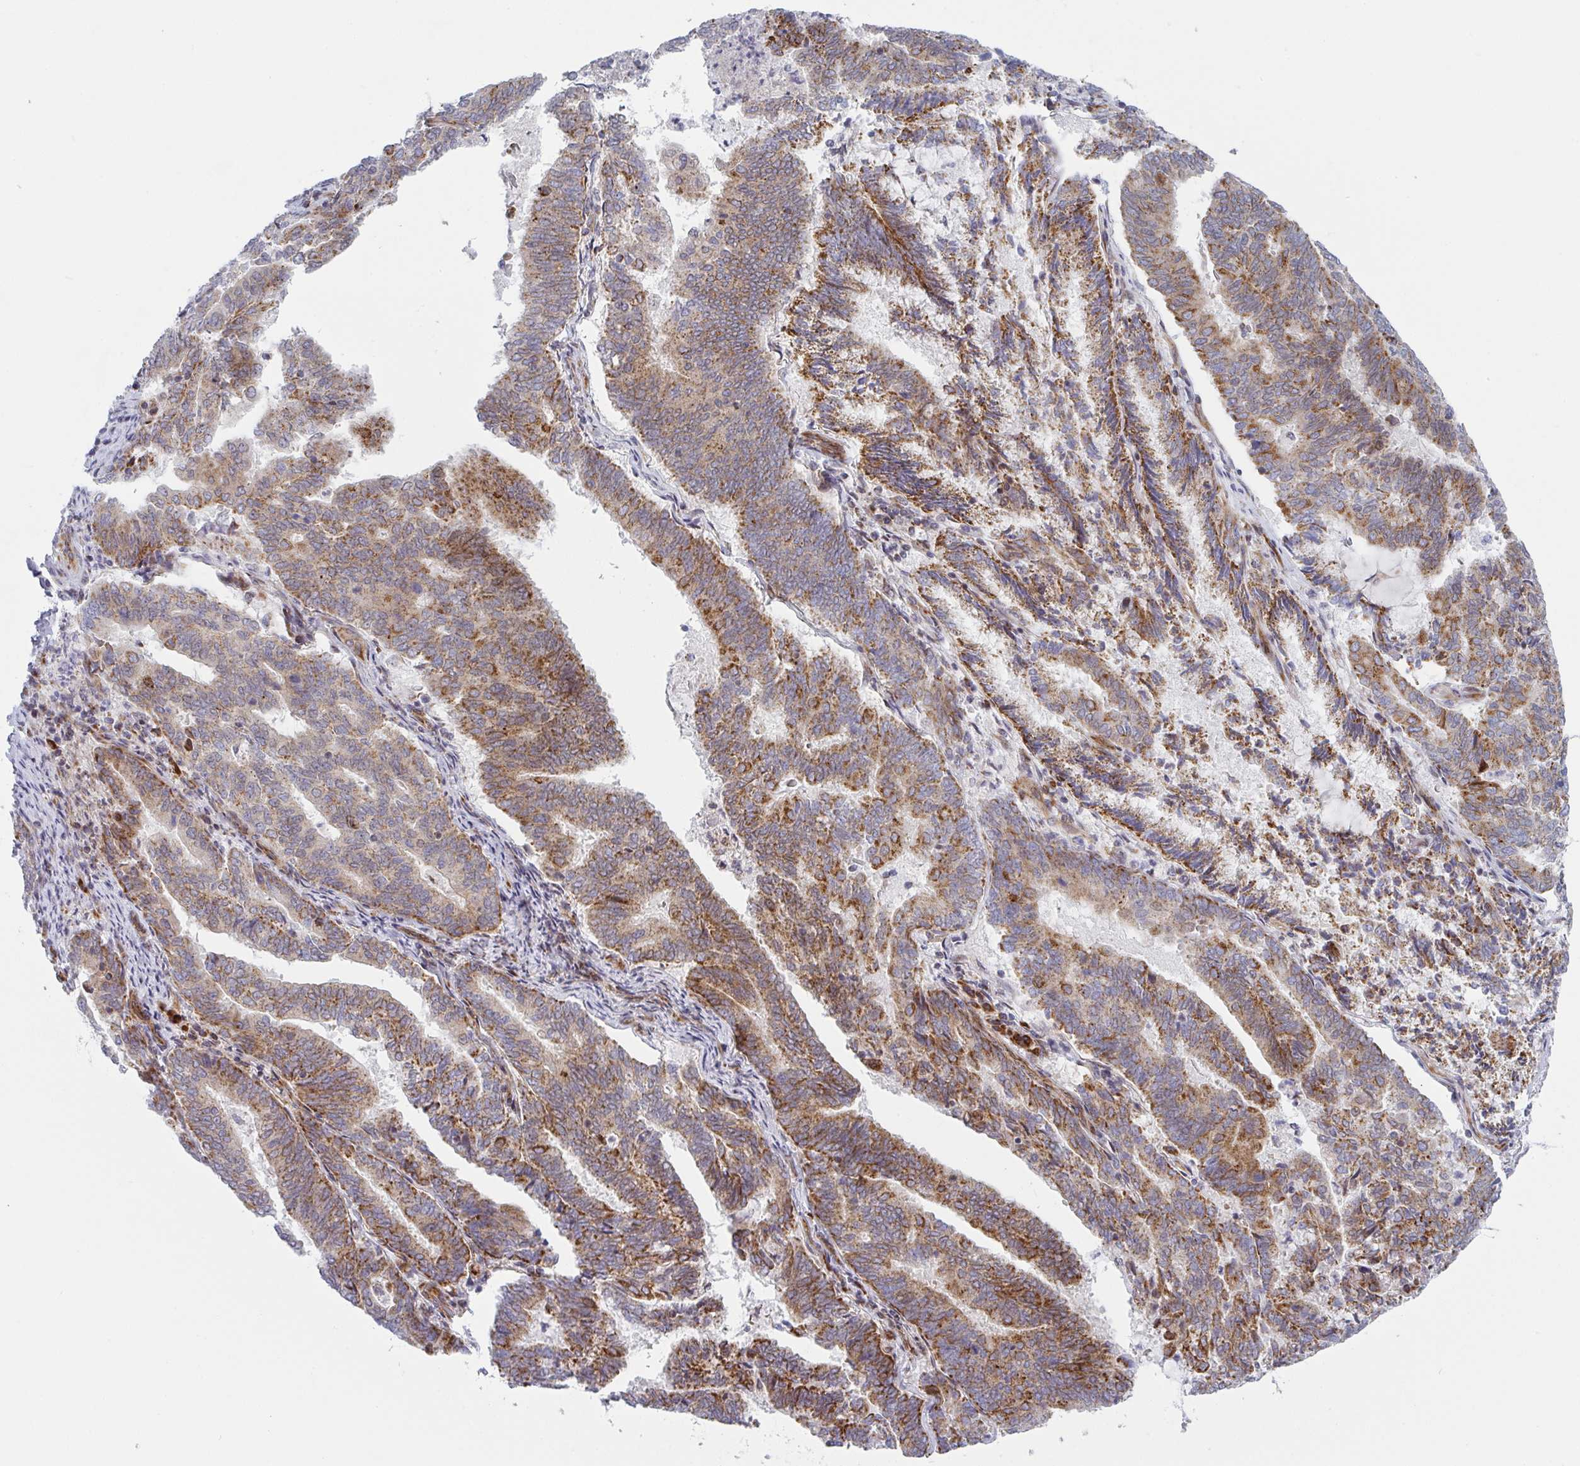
{"staining": {"intensity": "moderate", "quantity": "25%-75%", "location": "cytoplasmic/membranous"}, "tissue": "endometrial cancer", "cell_type": "Tumor cells", "image_type": "cancer", "snomed": [{"axis": "morphology", "description": "Adenocarcinoma, NOS"}, {"axis": "topography", "description": "Endometrium"}], "caption": "Immunohistochemical staining of human endometrial cancer exhibits medium levels of moderate cytoplasmic/membranous protein staining in approximately 25%-75% of tumor cells.", "gene": "PRKCH", "patient": {"sex": "female", "age": 80}}